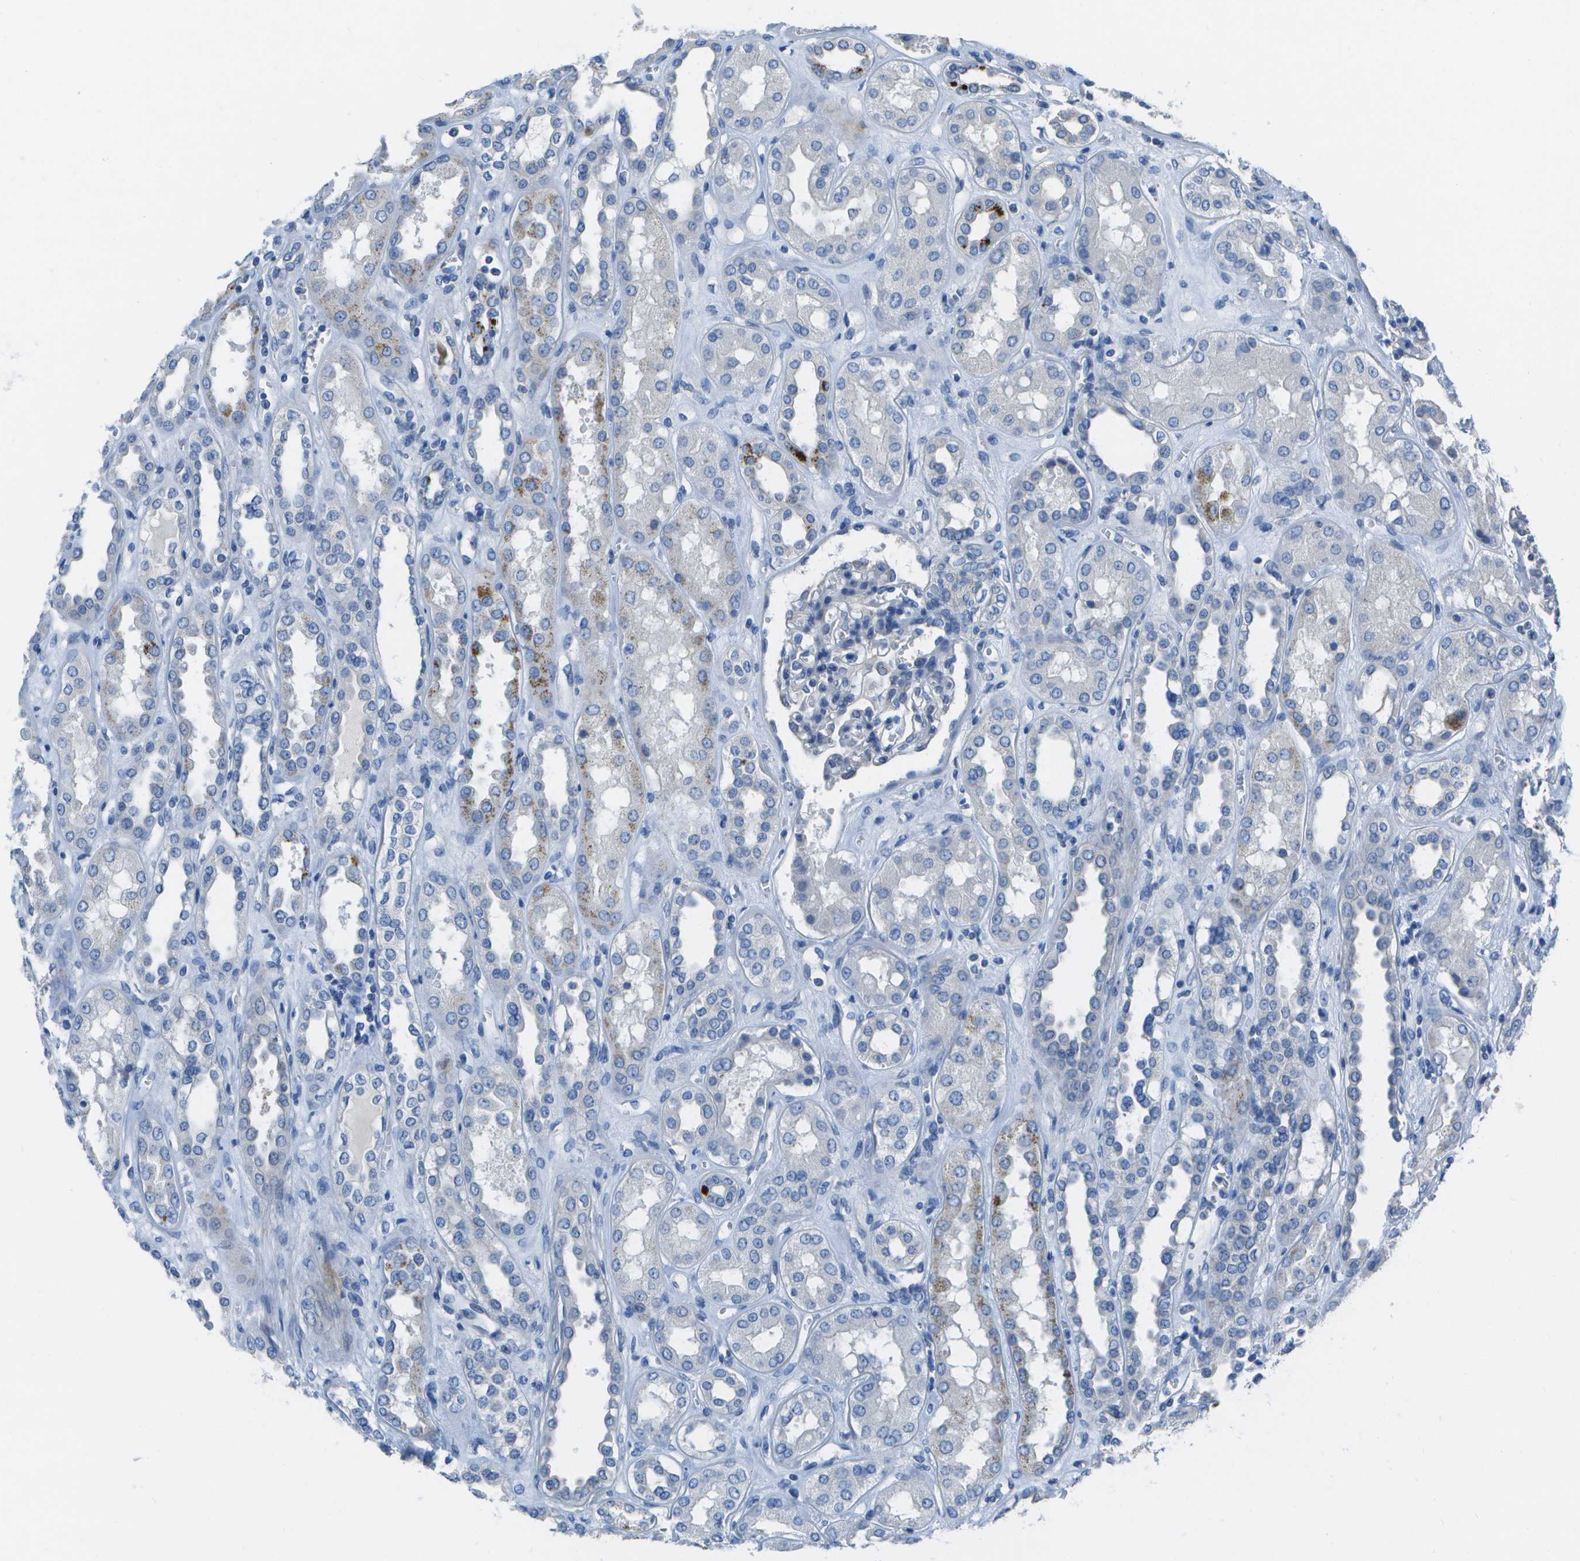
{"staining": {"intensity": "negative", "quantity": "none", "location": "none"}, "tissue": "kidney", "cell_type": "Cells in glomeruli", "image_type": "normal", "snomed": [{"axis": "morphology", "description": "Normal tissue, NOS"}, {"axis": "topography", "description": "Kidney"}], "caption": "This is an IHC micrograph of normal kidney. There is no staining in cells in glomeruli.", "gene": "DCT", "patient": {"sex": "male", "age": 59}}